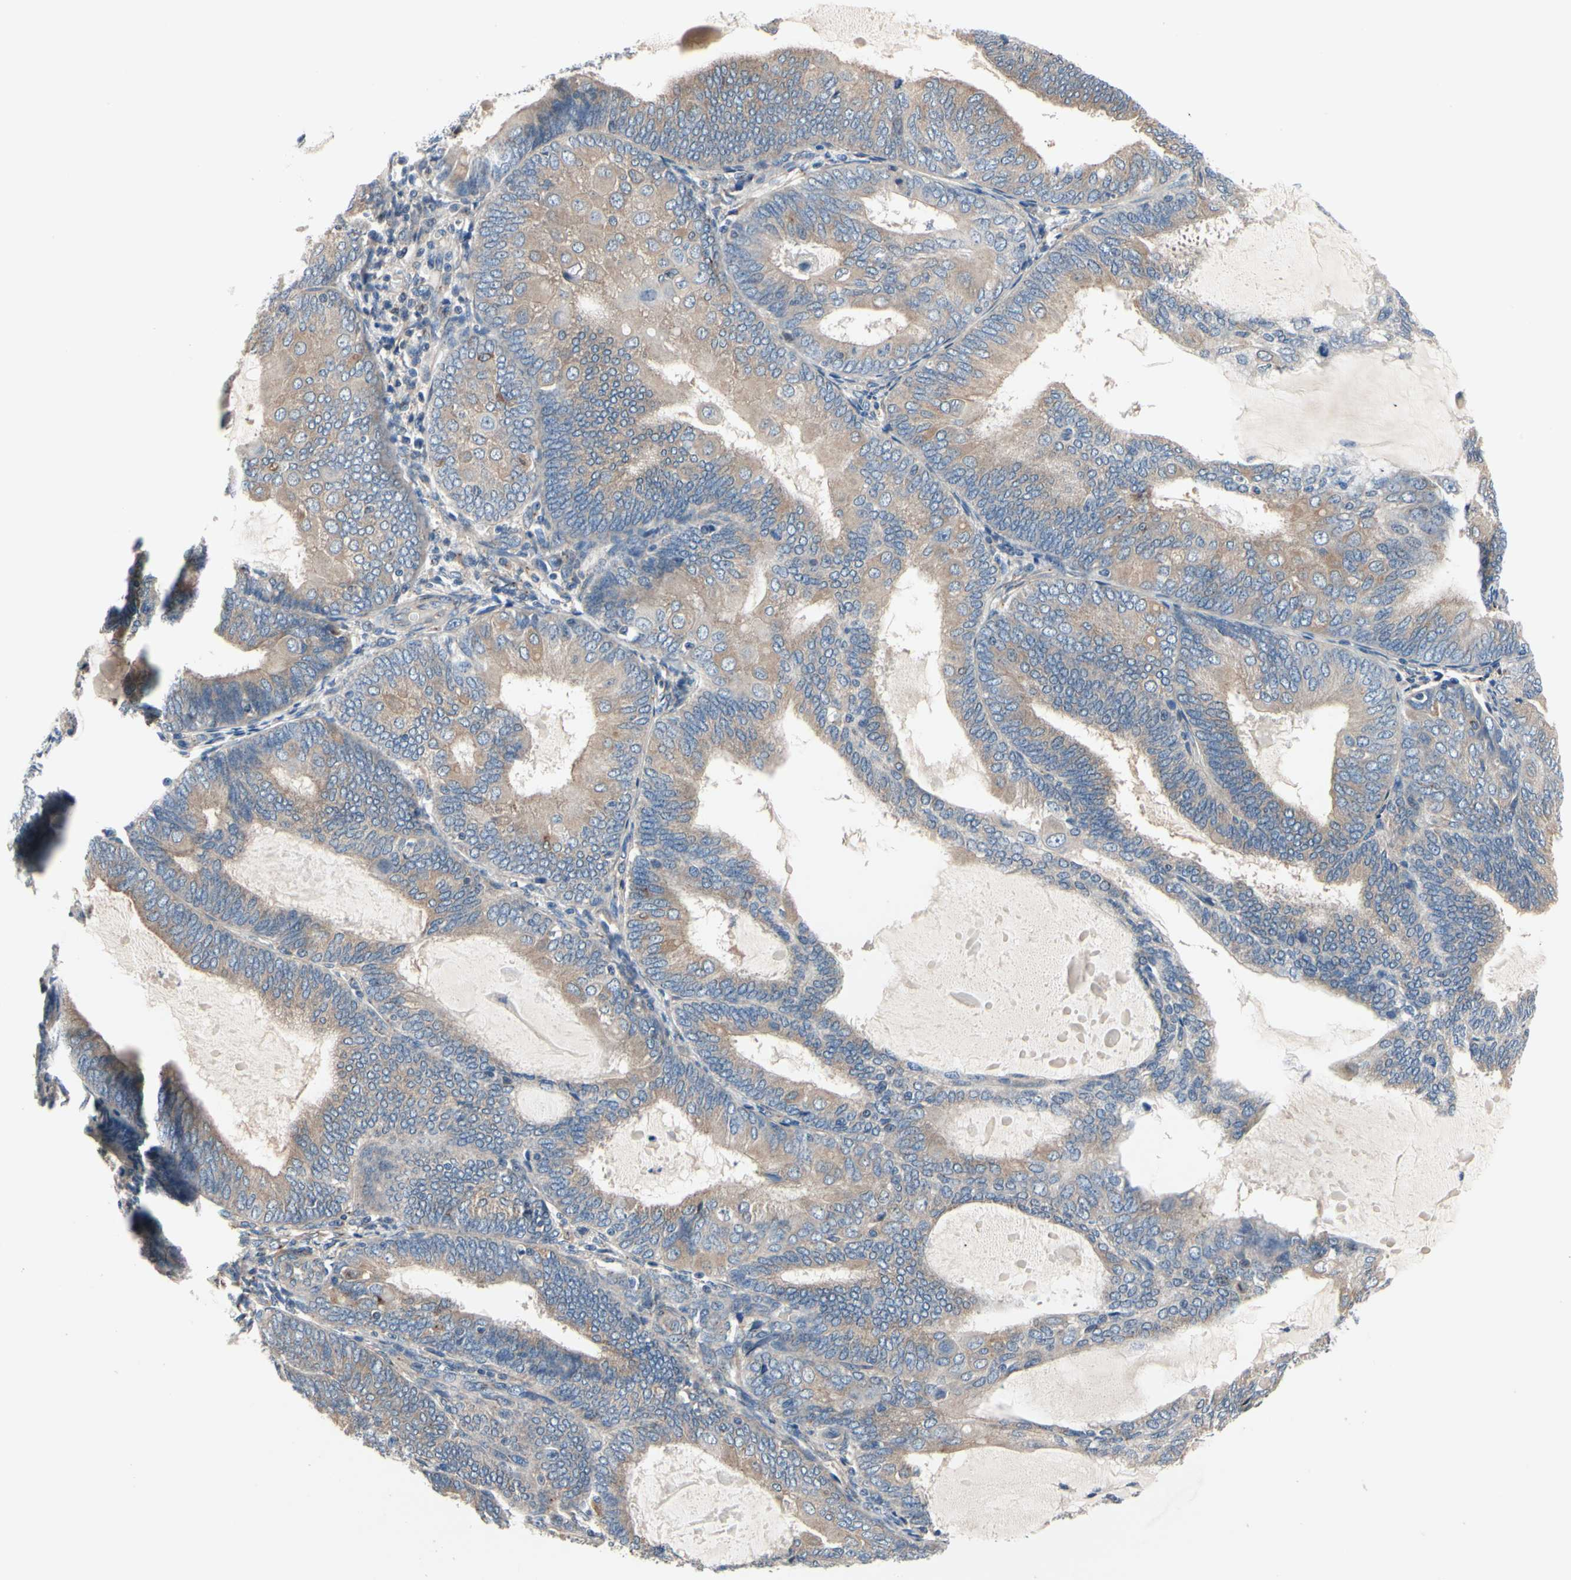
{"staining": {"intensity": "weak", "quantity": ">75%", "location": "cytoplasmic/membranous"}, "tissue": "endometrial cancer", "cell_type": "Tumor cells", "image_type": "cancer", "snomed": [{"axis": "morphology", "description": "Adenocarcinoma, NOS"}, {"axis": "topography", "description": "Endometrium"}], "caption": "High-magnification brightfield microscopy of adenocarcinoma (endometrial) stained with DAB (3,3'-diaminobenzidine) (brown) and counterstained with hematoxylin (blue). tumor cells exhibit weak cytoplasmic/membranous staining is appreciated in about>75% of cells.", "gene": "PRKAR2B", "patient": {"sex": "female", "age": 81}}